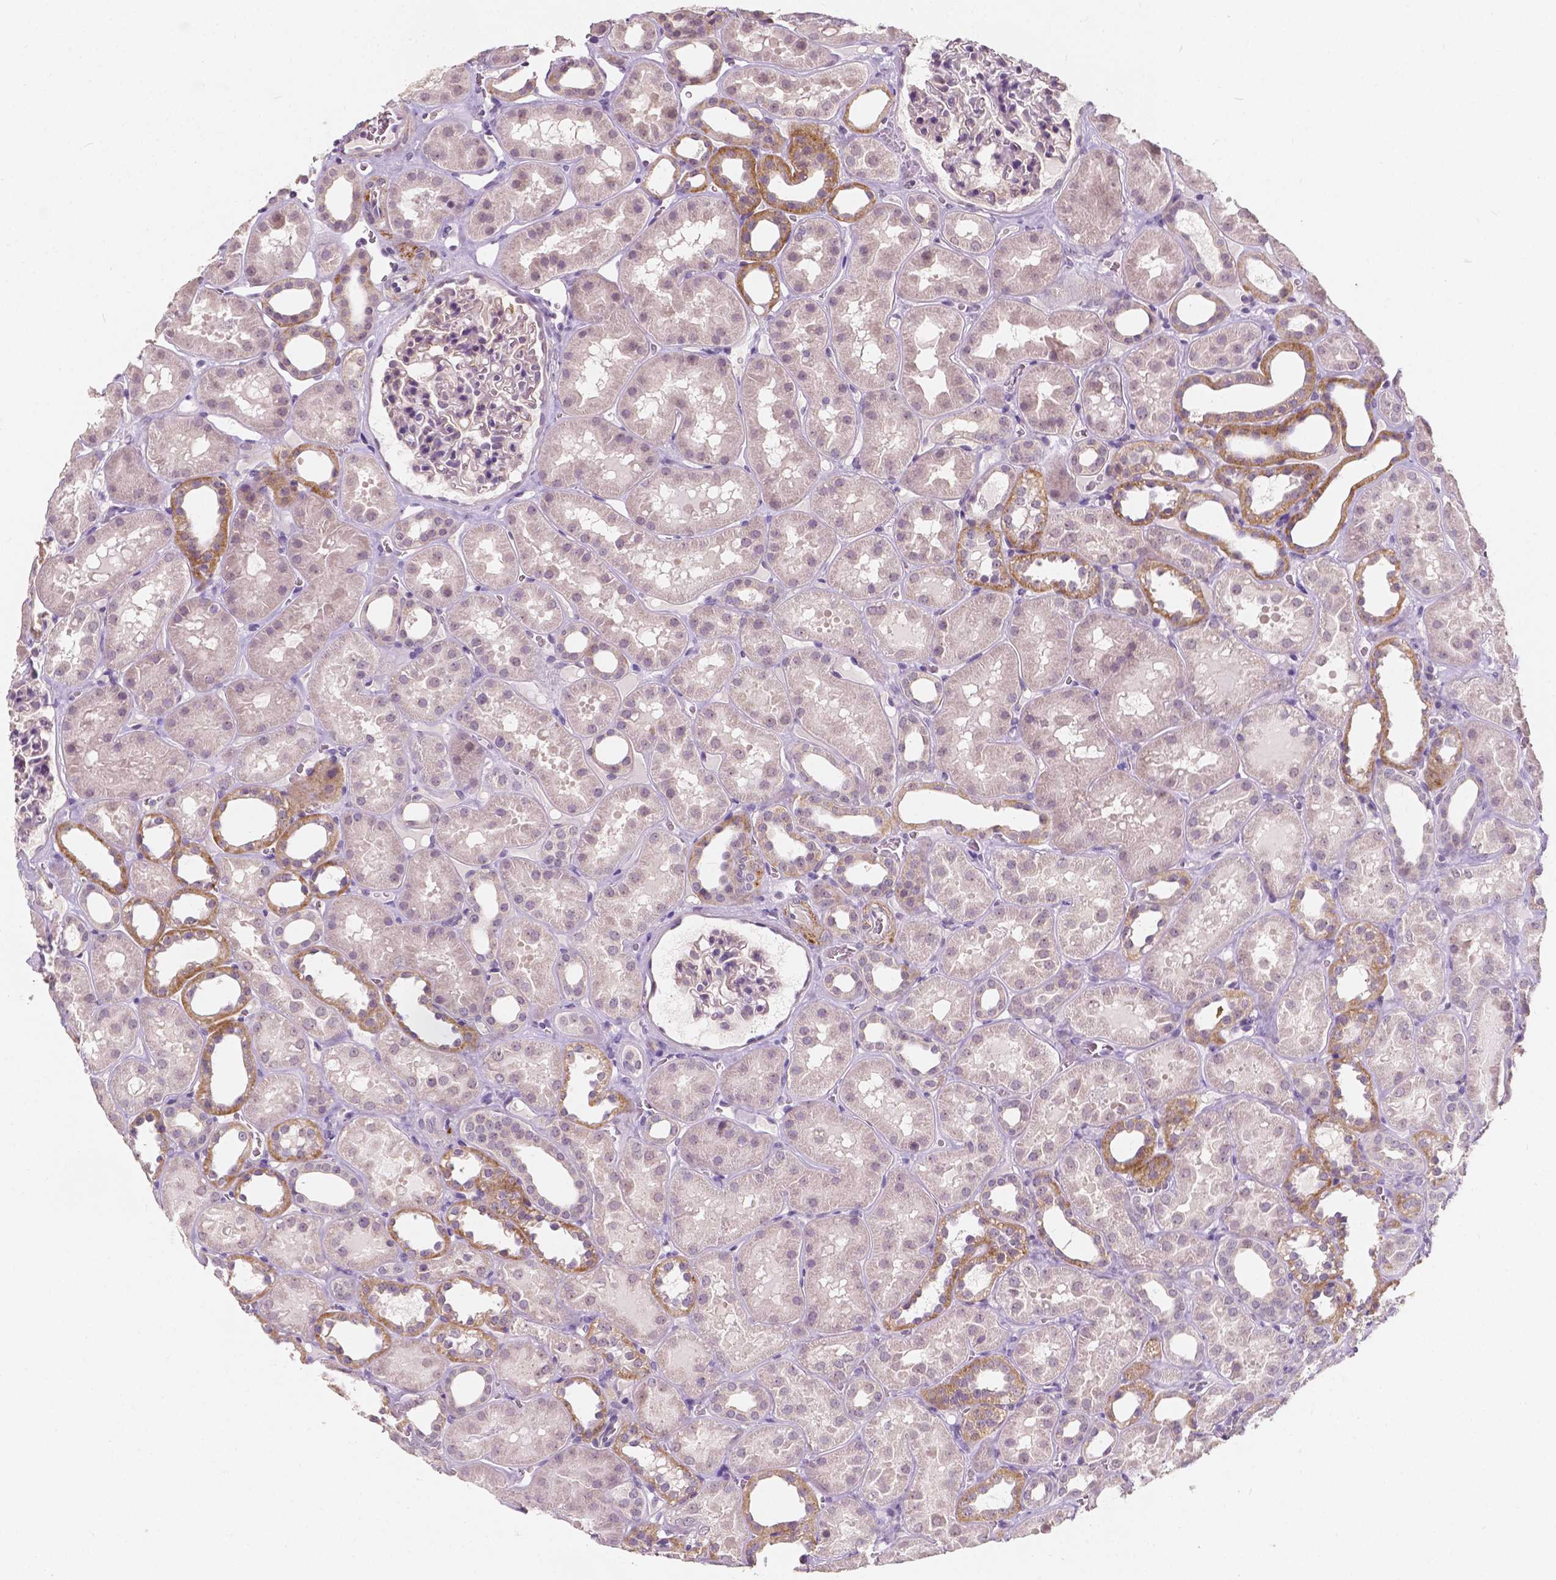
{"staining": {"intensity": "negative", "quantity": "none", "location": "none"}, "tissue": "kidney", "cell_type": "Cells in glomeruli", "image_type": "normal", "snomed": [{"axis": "morphology", "description": "Normal tissue, NOS"}, {"axis": "topography", "description": "Kidney"}], "caption": "Cells in glomeruli show no significant protein positivity in benign kidney. The staining was performed using DAB to visualize the protein expression in brown, while the nuclei were stained in blue with hematoxylin (Magnification: 20x).", "gene": "SIRT2", "patient": {"sex": "female", "age": 41}}